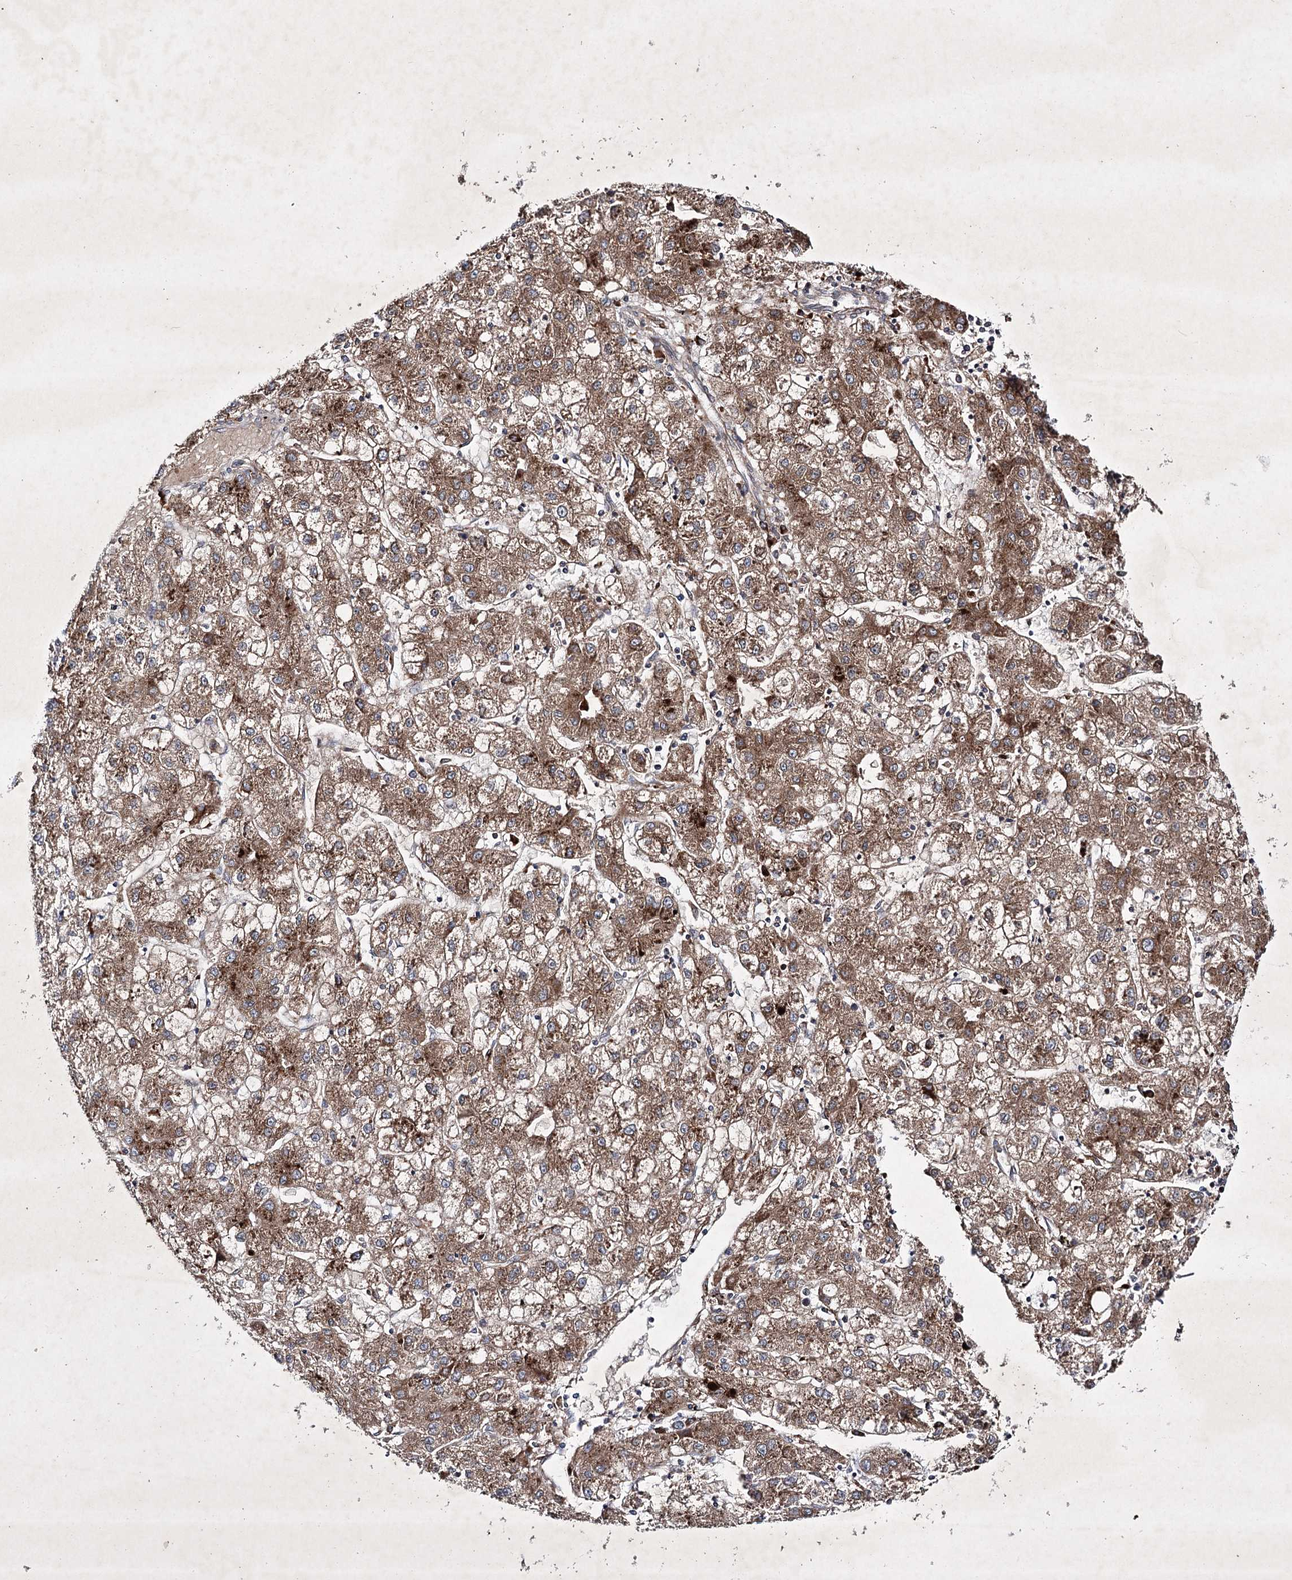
{"staining": {"intensity": "moderate", "quantity": ">75%", "location": "cytoplasmic/membranous"}, "tissue": "liver cancer", "cell_type": "Tumor cells", "image_type": "cancer", "snomed": [{"axis": "morphology", "description": "Carcinoma, Hepatocellular, NOS"}, {"axis": "topography", "description": "Liver"}], "caption": "Moderate cytoplasmic/membranous protein expression is identified in approximately >75% of tumor cells in hepatocellular carcinoma (liver).", "gene": "ALG9", "patient": {"sex": "male", "age": 72}}